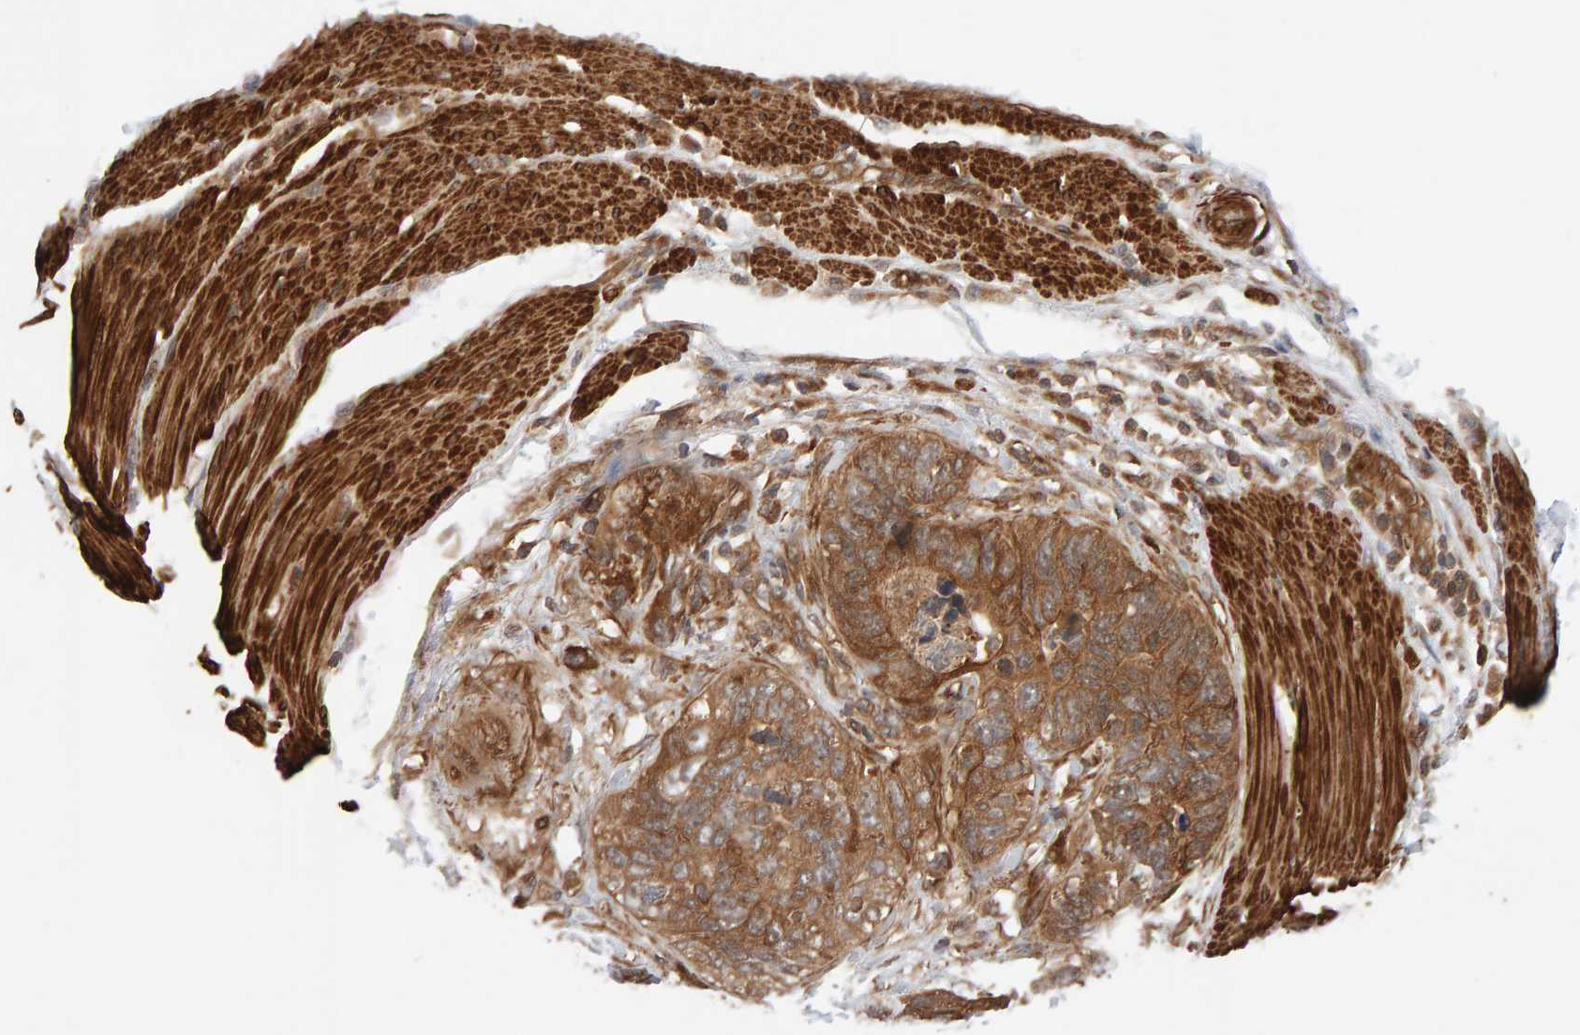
{"staining": {"intensity": "moderate", "quantity": ">75%", "location": "cytoplasmic/membranous"}, "tissue": "stomach cancer", "cell_type": "Tumor cells", "image_type": "cancer", "snomed": [{"axis": "morphology", "description": "Normal tissue, NOS"}, {"axis": "morphology", "description": "Adenocarcinoma, NOS"}, {"axis": "topography", "description": "Stomach"}], "caption": "Stomach cancer (adenocarcinoma) stained for a protein reveals moderate cytoplasmic/membranous positivity in tumor cells. The staining is performed using DAB (3,3'-diaminobenzidine) brown chromogen to label protein expression. The nuclei are counter-stained blue using hematoxylin.", "gene": "SYNRG", "patient": {"sex": "female", "age": 89}}